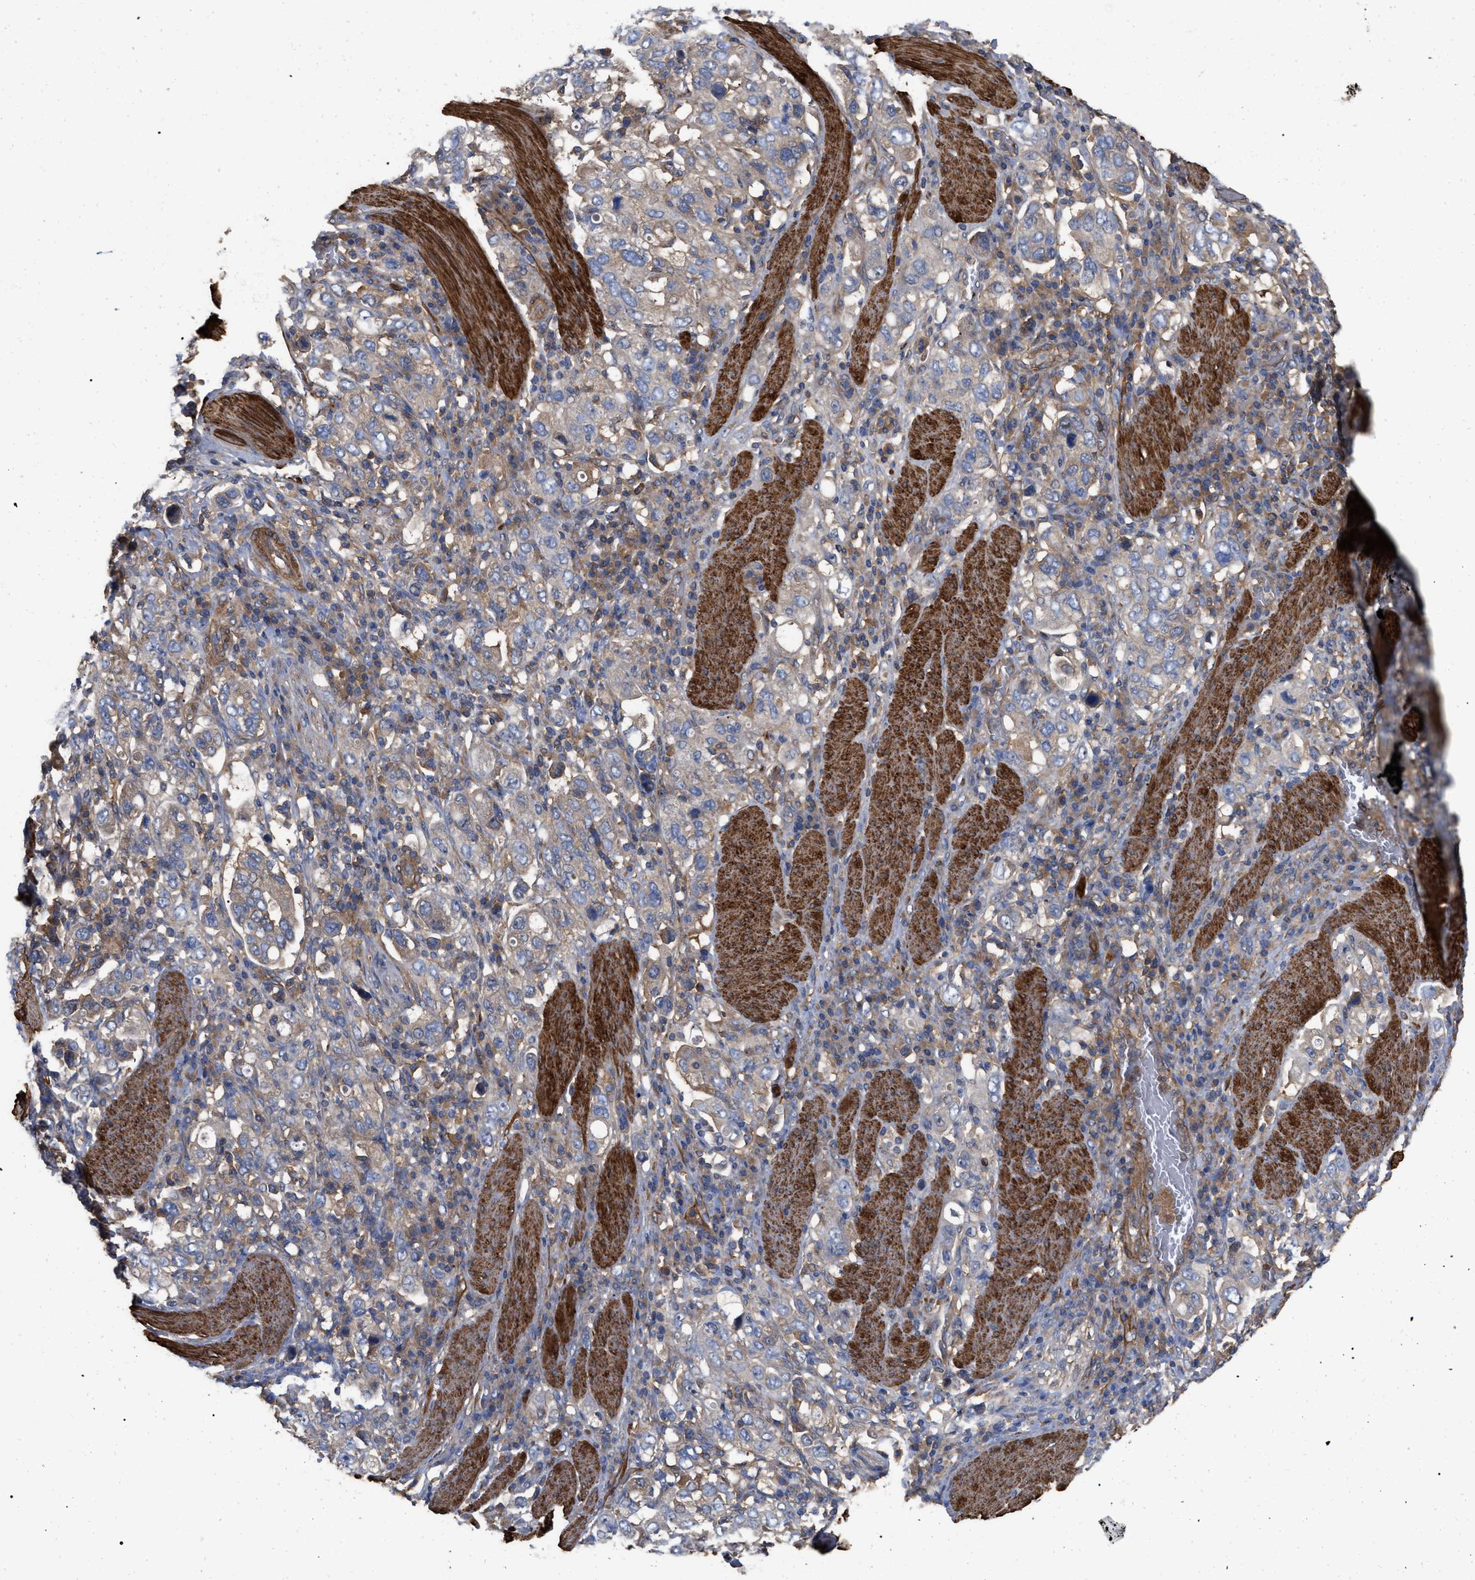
{"staining": {"intensity": "weak", "quantity": "25%-75%", "location": "cytoplasmic/membranous"}, "tissue": "stomach cancer", "cell_type": "Tumor cells", "image_type": "cancer", "snomed": [{"axis": "morphology", "description": "Adenocarcinoma, NOS"}, {"axis": "topography", "description": "Stomach, upper"}], "caption": "Immunohistochemical staining of adenocarcinoma (stomach) displays weak cytoplasmic/membranous protein expression in approximately 25%-75% of tumor cells.", "gene": "RABEP1", "patient": {"sex": "male", "age": 62}}